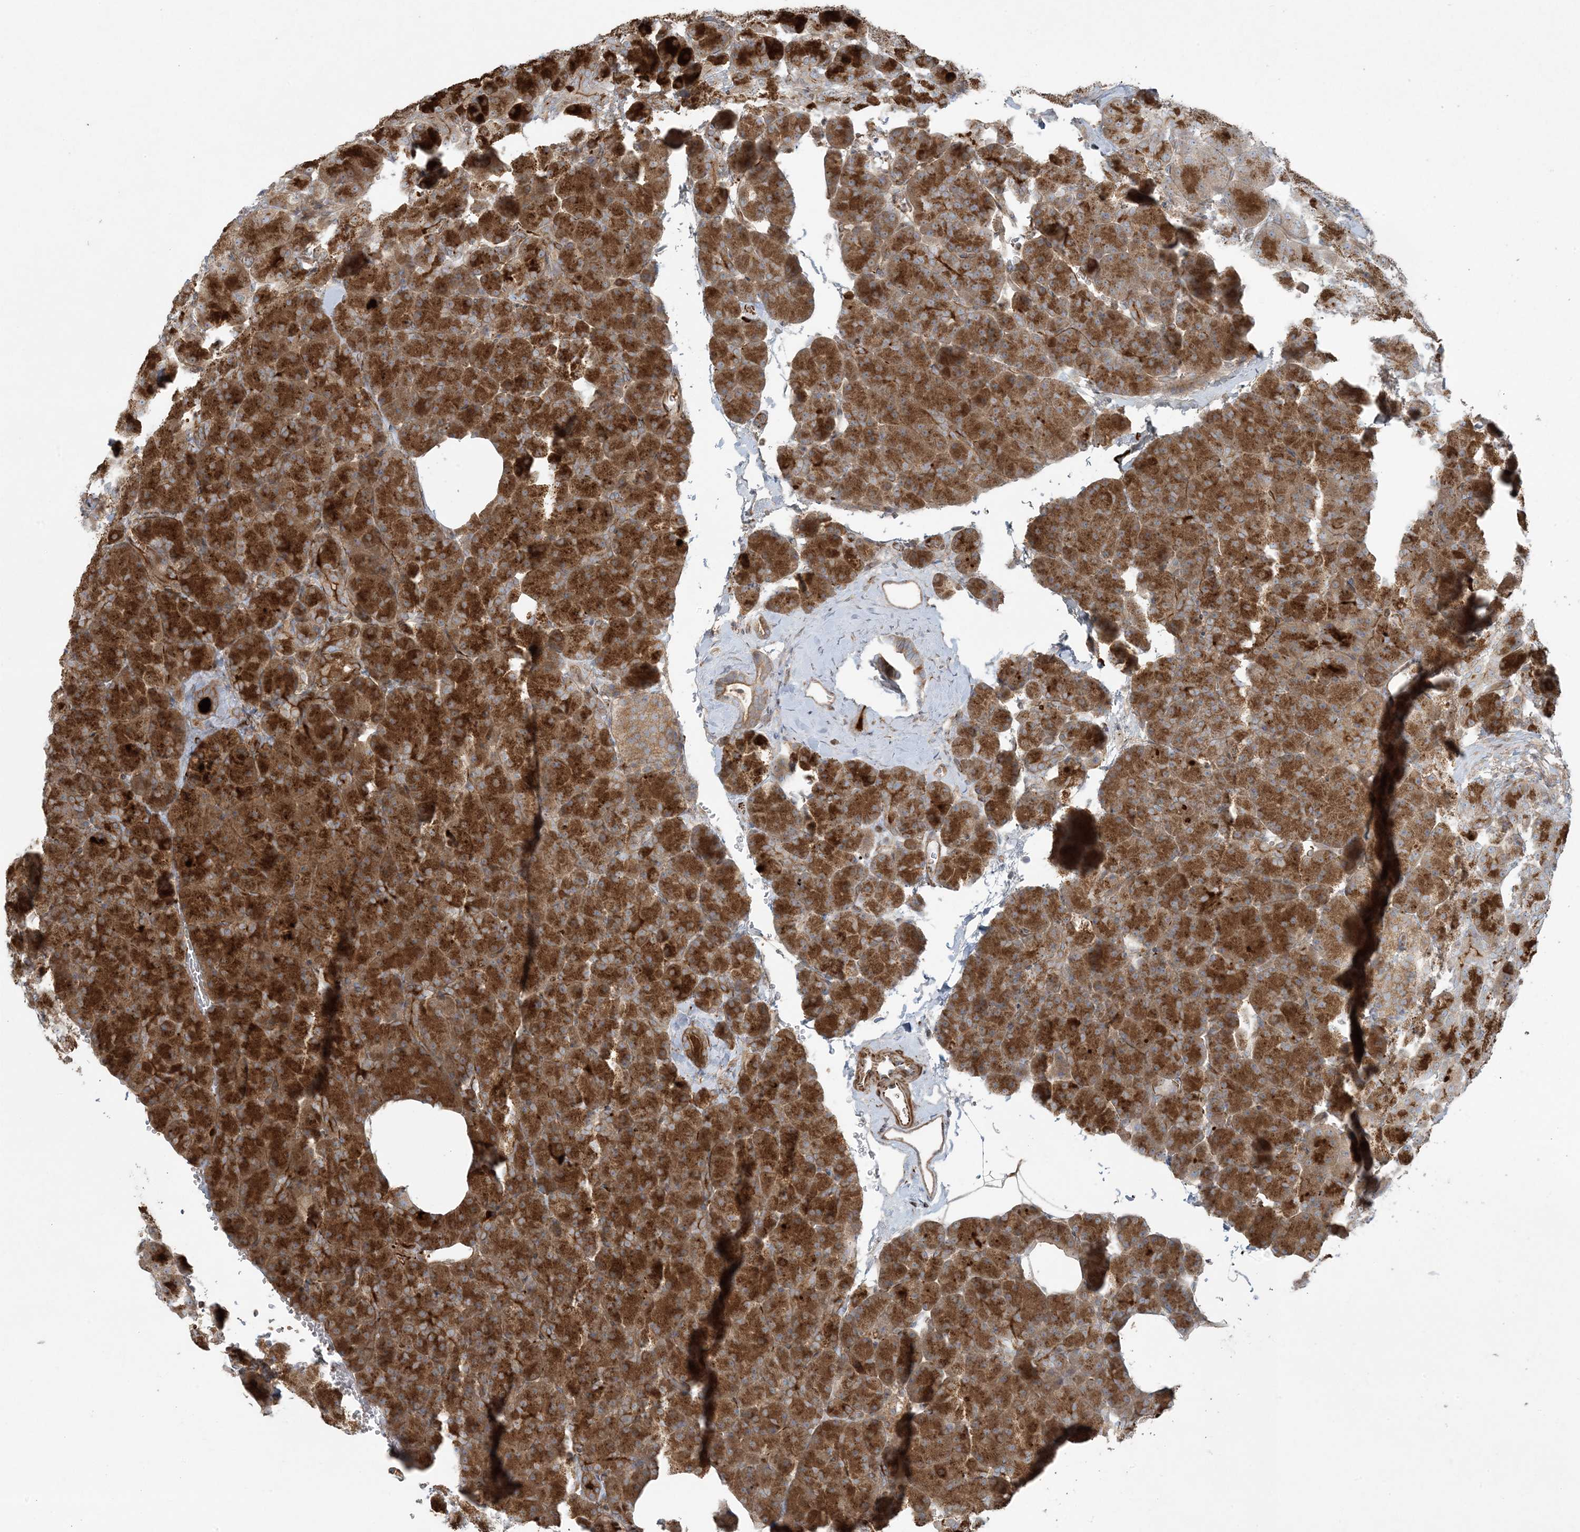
{"staining": {"intensity": "strong", "quantity": ">75%", "location": "cytoplasmic/membranous"}, "tissue": "pancreas", "cell_type": "Exocrine glandular cells", "image_type": "normal", "snomed": [{"axis": "morphology", "description": "Normal tissue, NOS"}, {"axis": "morphology", "description": "Carcinoid, malignant, NOS"}, {"axis": "topography", "description": "Pancreas"}], "caption": "This histopathology image reveals IHC staining of normal human pancreas, with high strong cytoplasmic/membranous staining in about >75% of exocrine glandular cells.", "gene": "PIK3R4", "patient": {"sex": "female", "age": 35}}